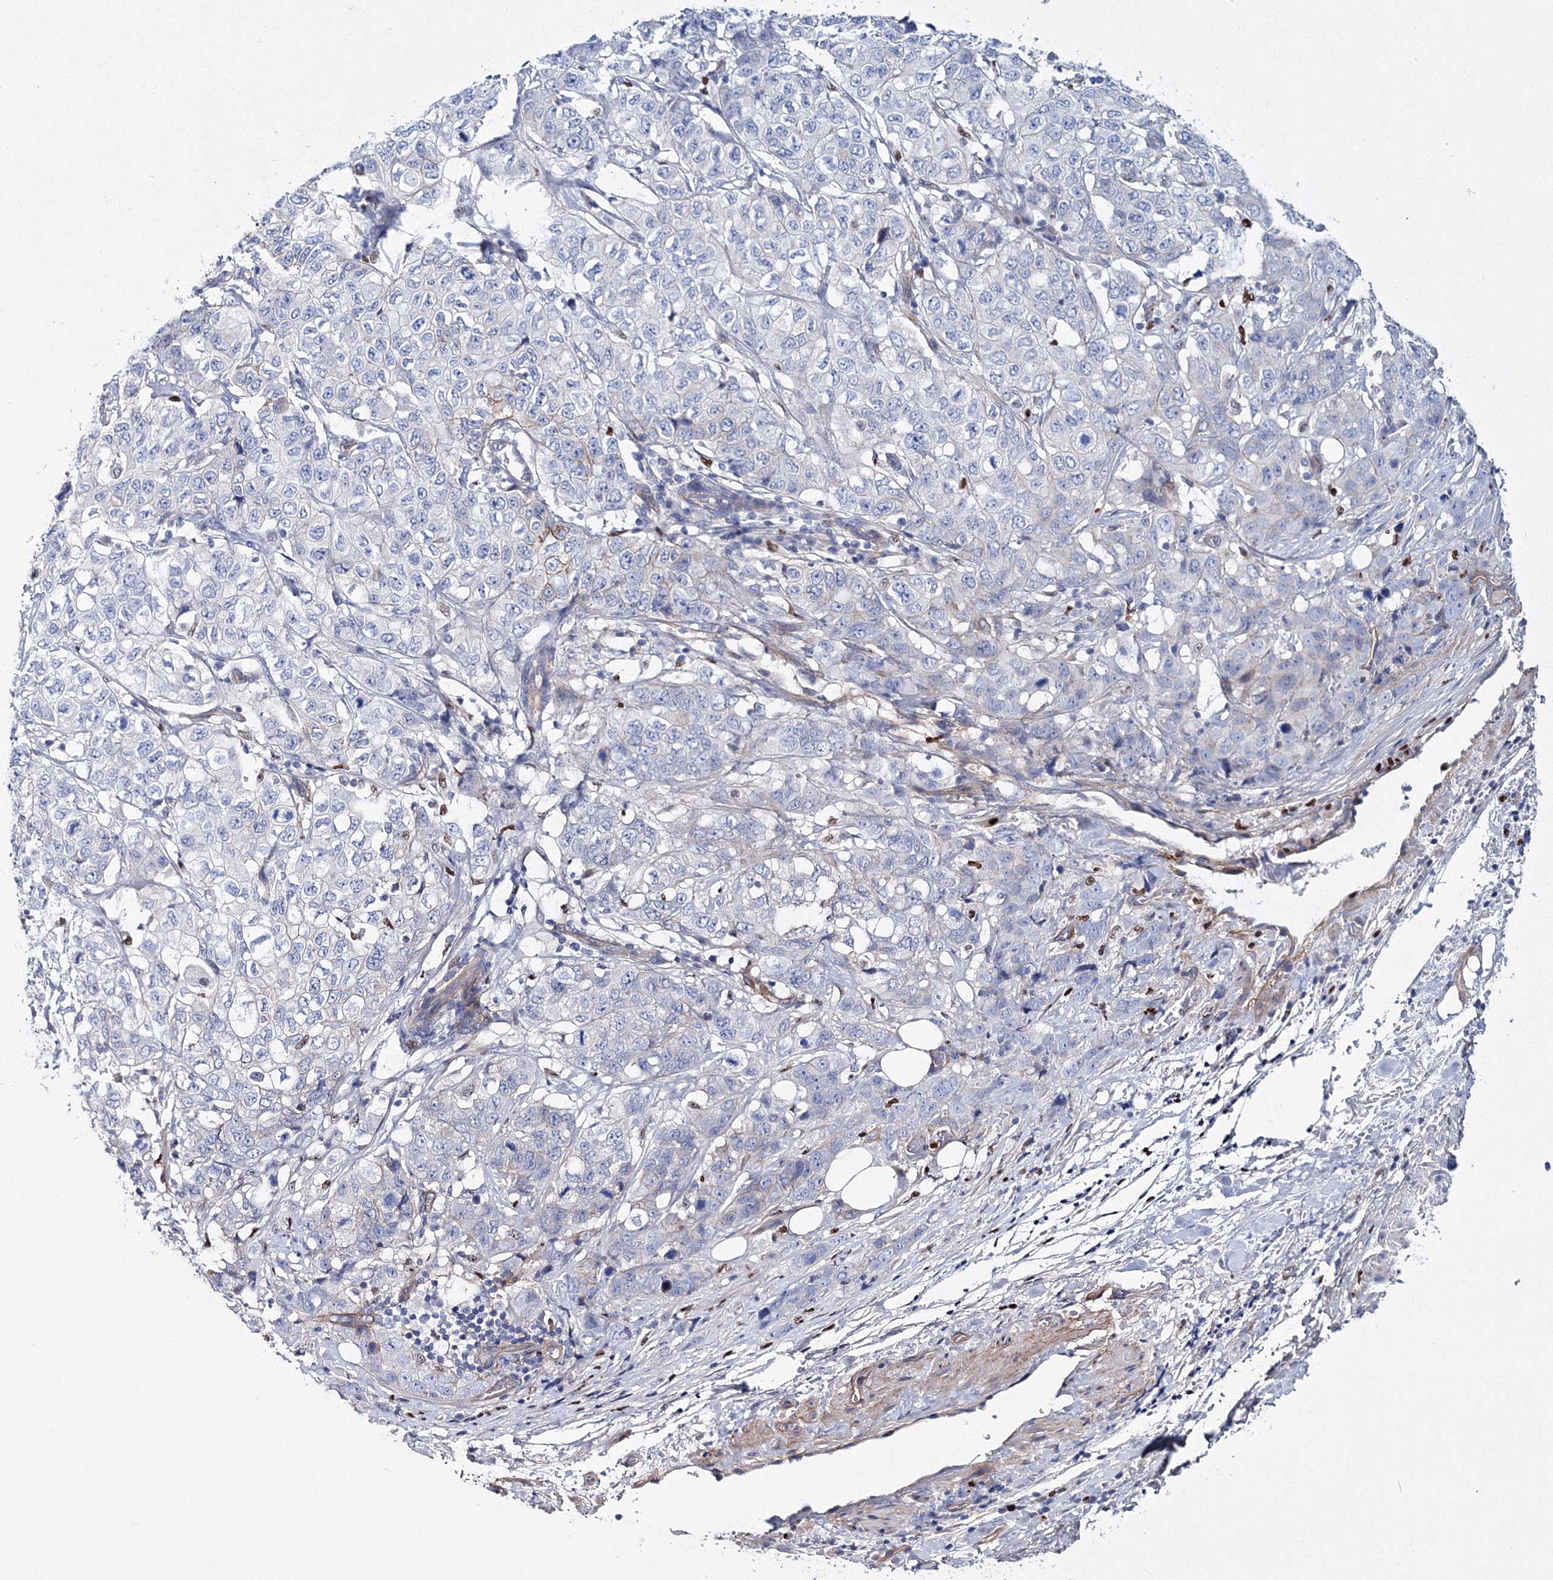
{"staining": {"intensity": "negative", "quantity": "none", "location": "none"}, "tissue": "stomach cancer", "cell_type": "Tumor cells", "image_type": "cancer", "snomed": [{"axis": "morphology", "description": "Adenocarcinoma, NOS"}, {"axis": "topography", "description": "Stomach"}], "caption": "Adenocarcinoma (stomach) was stained to show a protein in brown. There is no significant positivity in tumor cells. (IHC, brightfield microscopy, high magnification).", "gene": "C11orf52", "patient": {"sex": "male", "age": 48}}